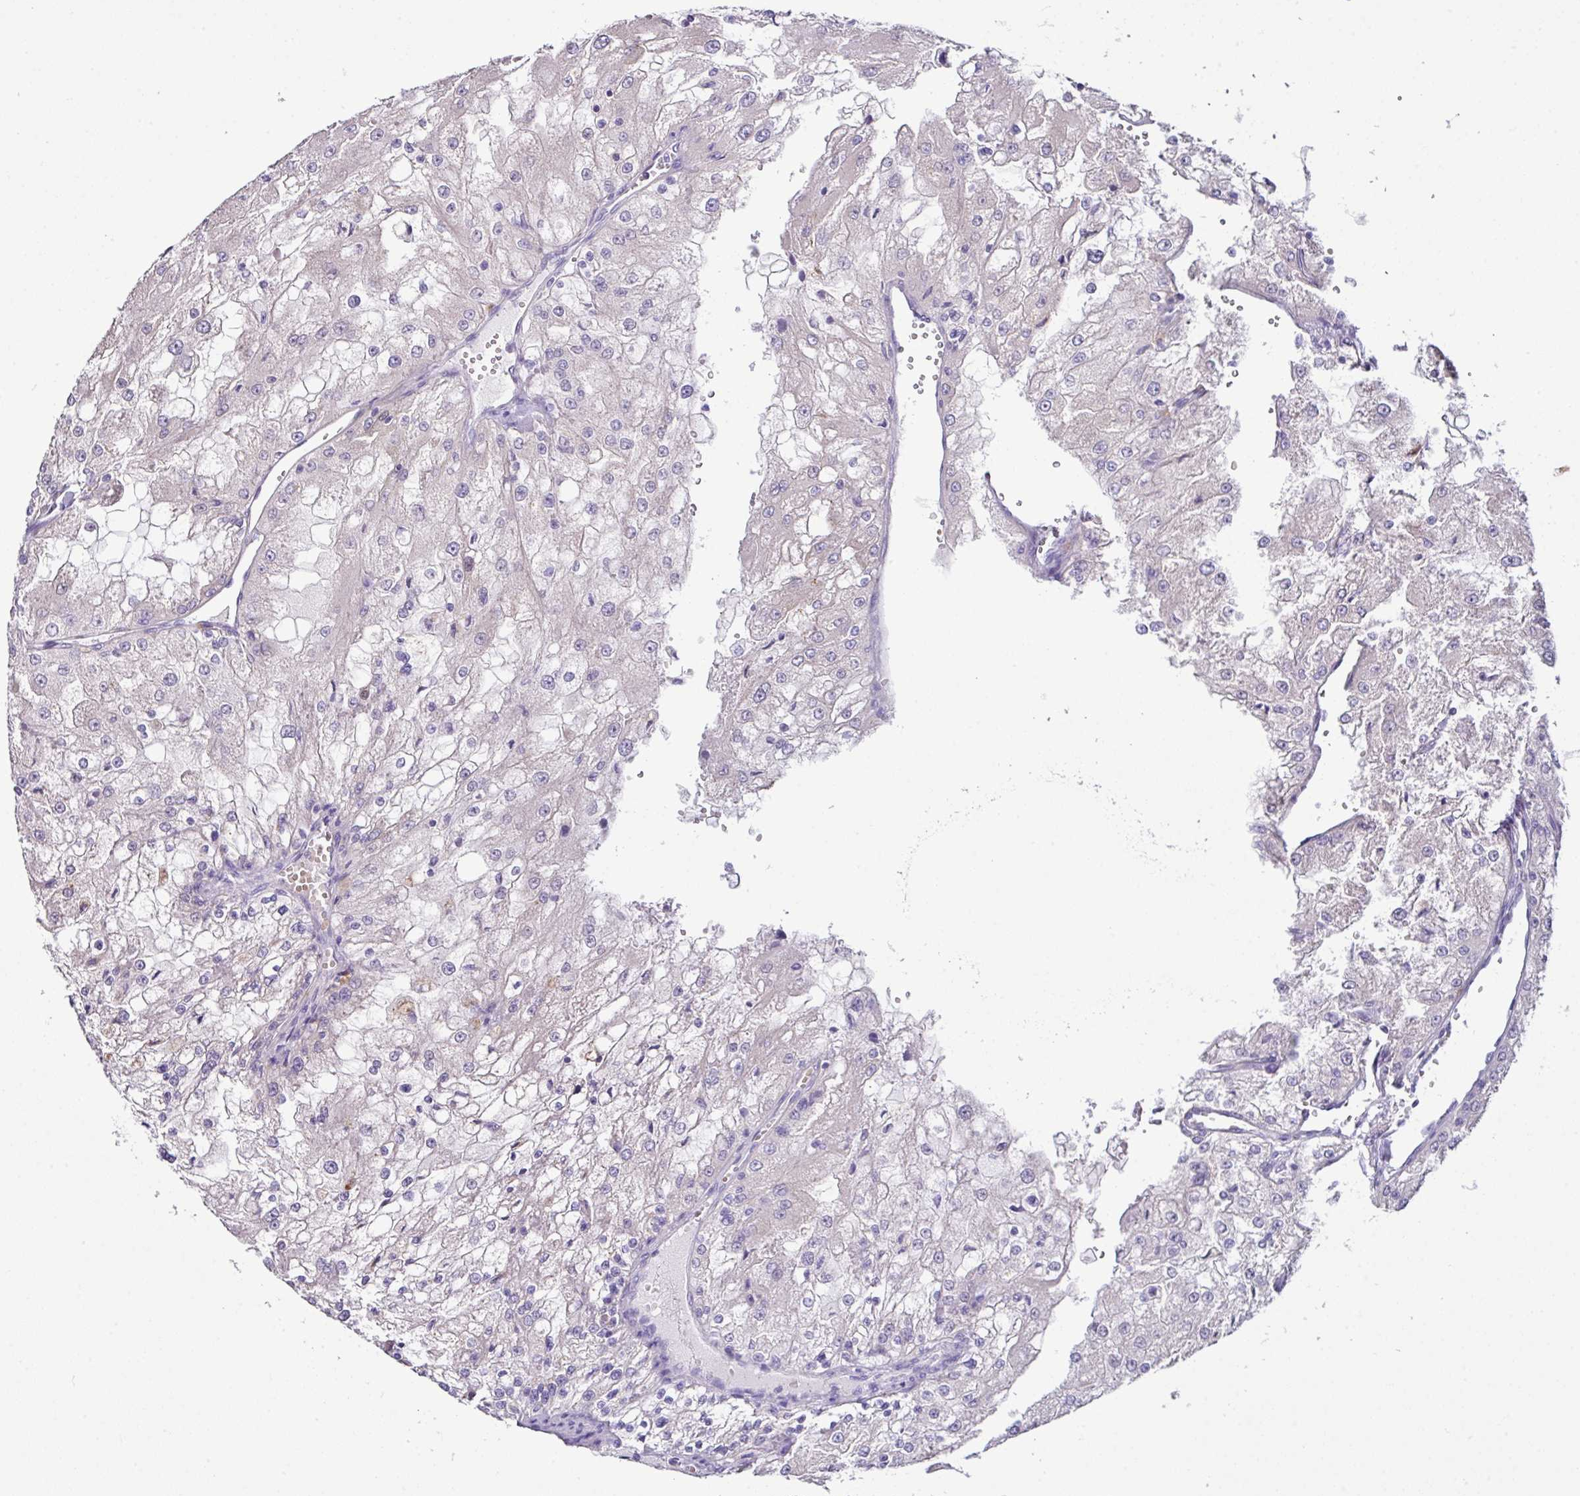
{"staining": {"intensity": "negative", "quantity": "none", "location": "none"}, "tissue": "renal cancer", "cell_type": "Tumor cells", "image_type": "cancer", "snomed": [{"axis": "morphology", "description": "Adenocarcinoma, NOS"}, {"axis": "topography", "description": "Kidney"}], "caption": "A high-resolution micrograph shows immunohistochemistry (IHC) staining of adenocarcinoma (renal), which shows no significant positivity in tumor cells.", "gene": "D2HGDH", "patient": {"sex": "female", "age": 74}}